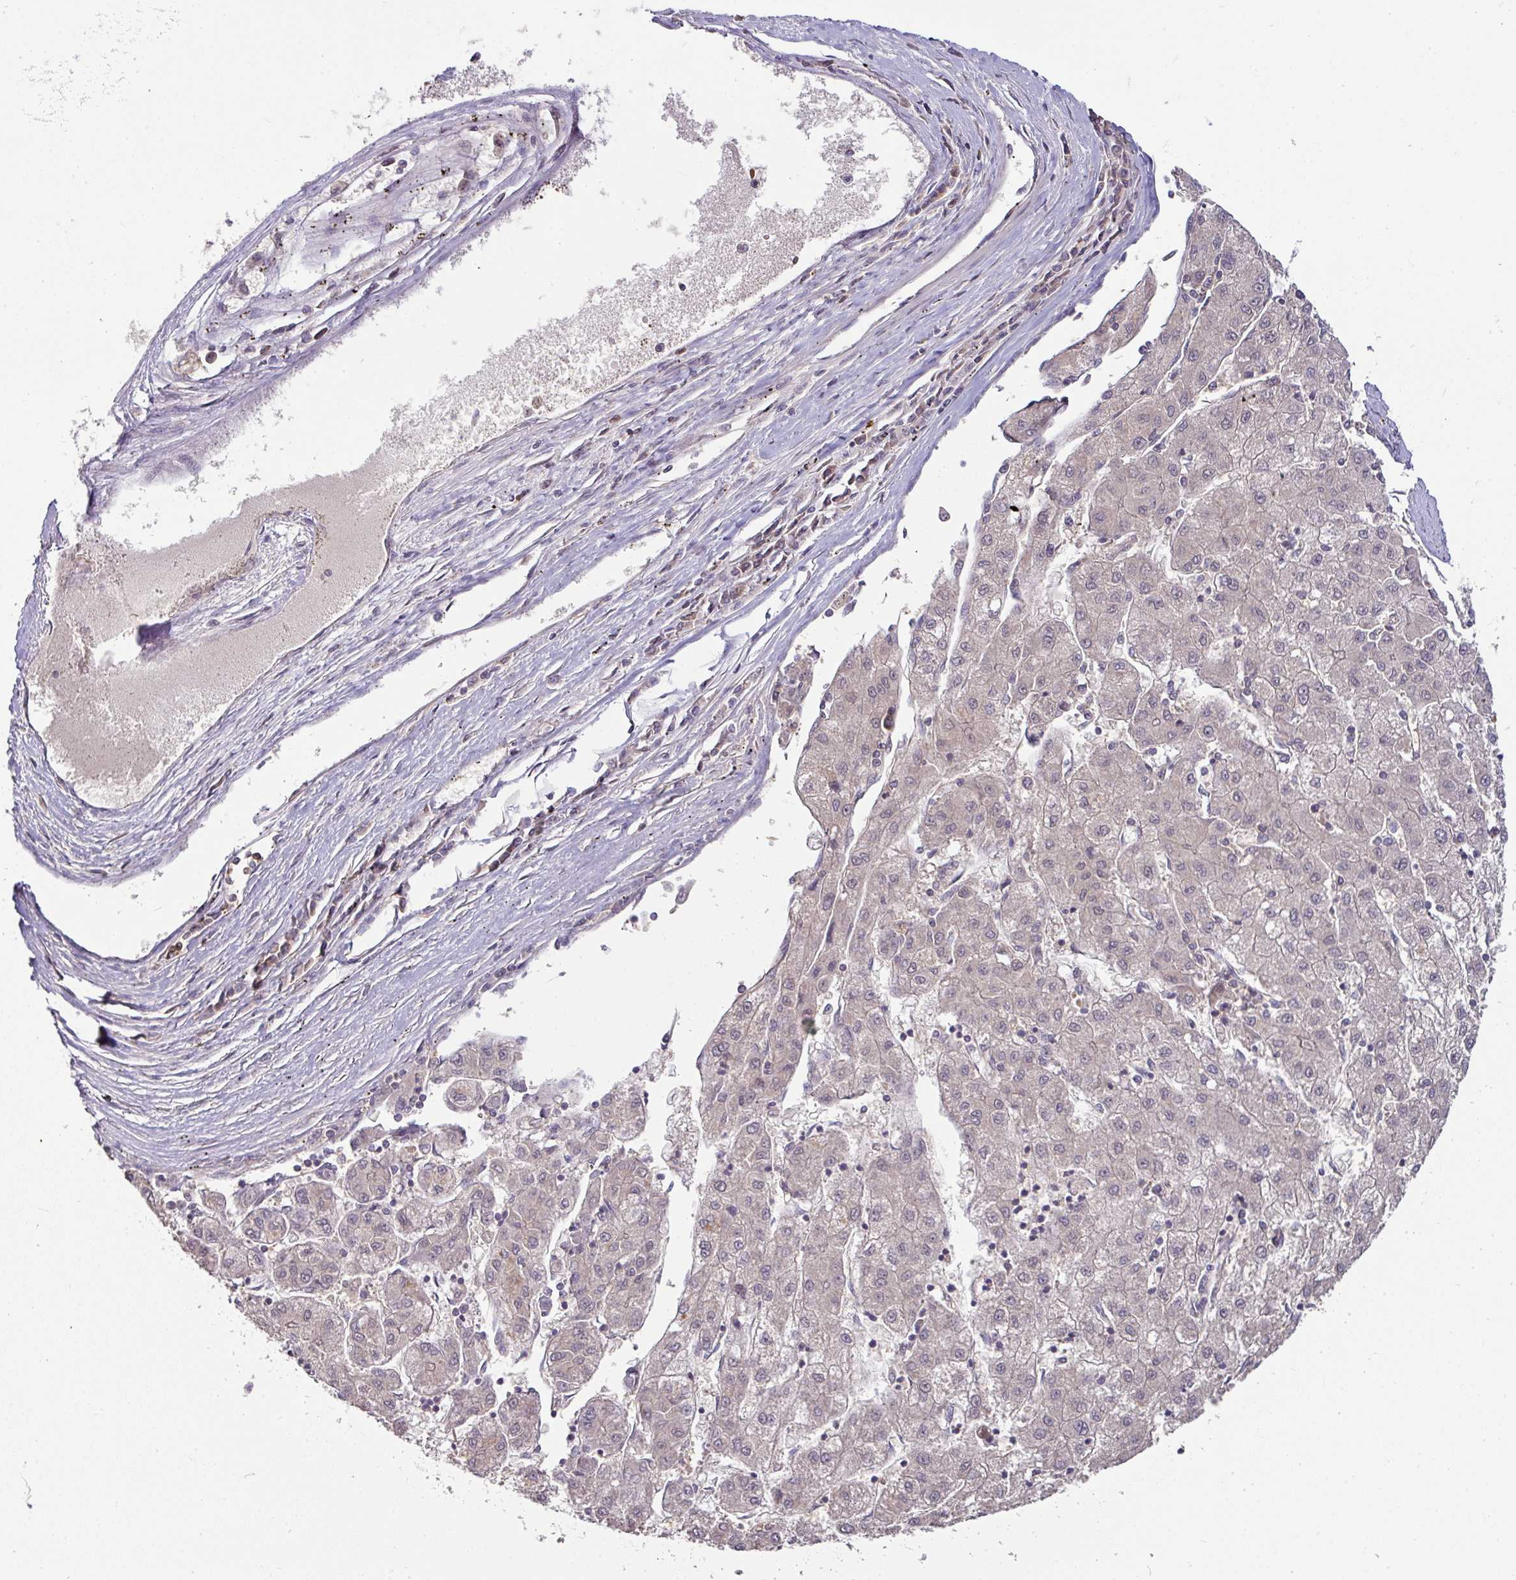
{"staining": {"intensity": "negative", "quantity": "none", "location": "none"}, "tissue": "liver cancer", "cell_type": "Tumor cells", "image_type": "cancer", "snomed": [{"axis": "morphology", "description": "Carcinoma, Hepatocellular, NOS"}, {"axis": "topography", "description": "Liver"}], "caption": "The immunohistochemistry micrograph has no significant staining in tumor cells of hepatocellular carcinoma (liver) tissue.", "gene": "SLAMF6", "patient": {"sex": "male", "age": 72}}